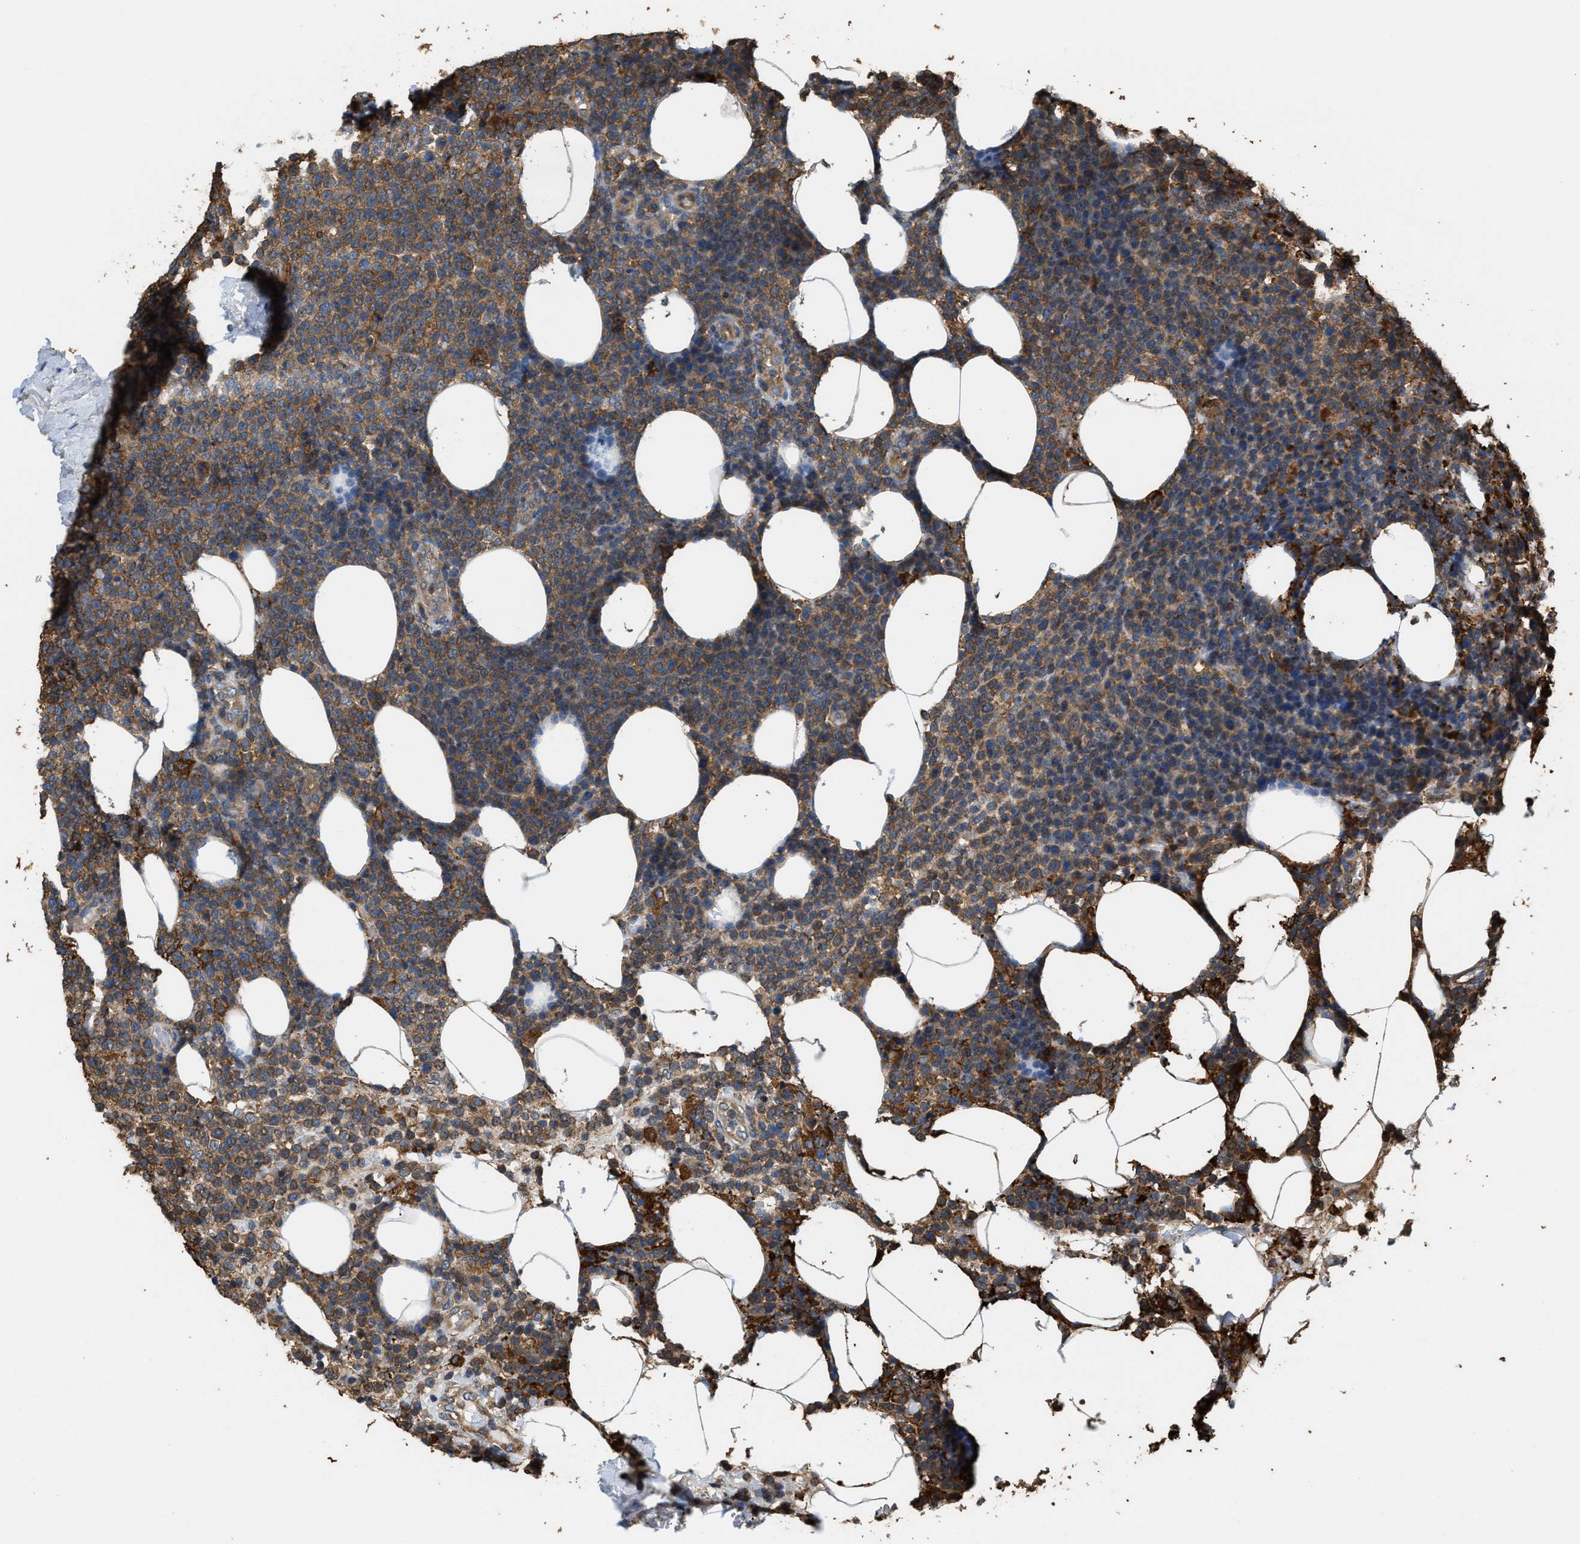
{"staining": {"intensity": "moderate", "quantity": ">75%", "location": "cytoplasmic/membranous"}, "tissue": "lymphoma", "cell_type": "Tumor cells", "image_type": "cancer", "snomed": [{"axis": "morphology", "description": "Malignant lymphoma, non-Hodgkin's type, High grade"}, {"axis": "topography", "description": "Lymph node"}], "caption": "IHC photomicrograph of neoplastic tissue: human lymphoma stained using immunohistochemistry demonstrates medium levels of moderate protein expression localized specifically in the cytoplasmic/membranous of tumor cells, appearing as a cytoplasmic/membranous brown color.", "gene": "ATIC", "patient": {"sex": "male", "age": 61}}